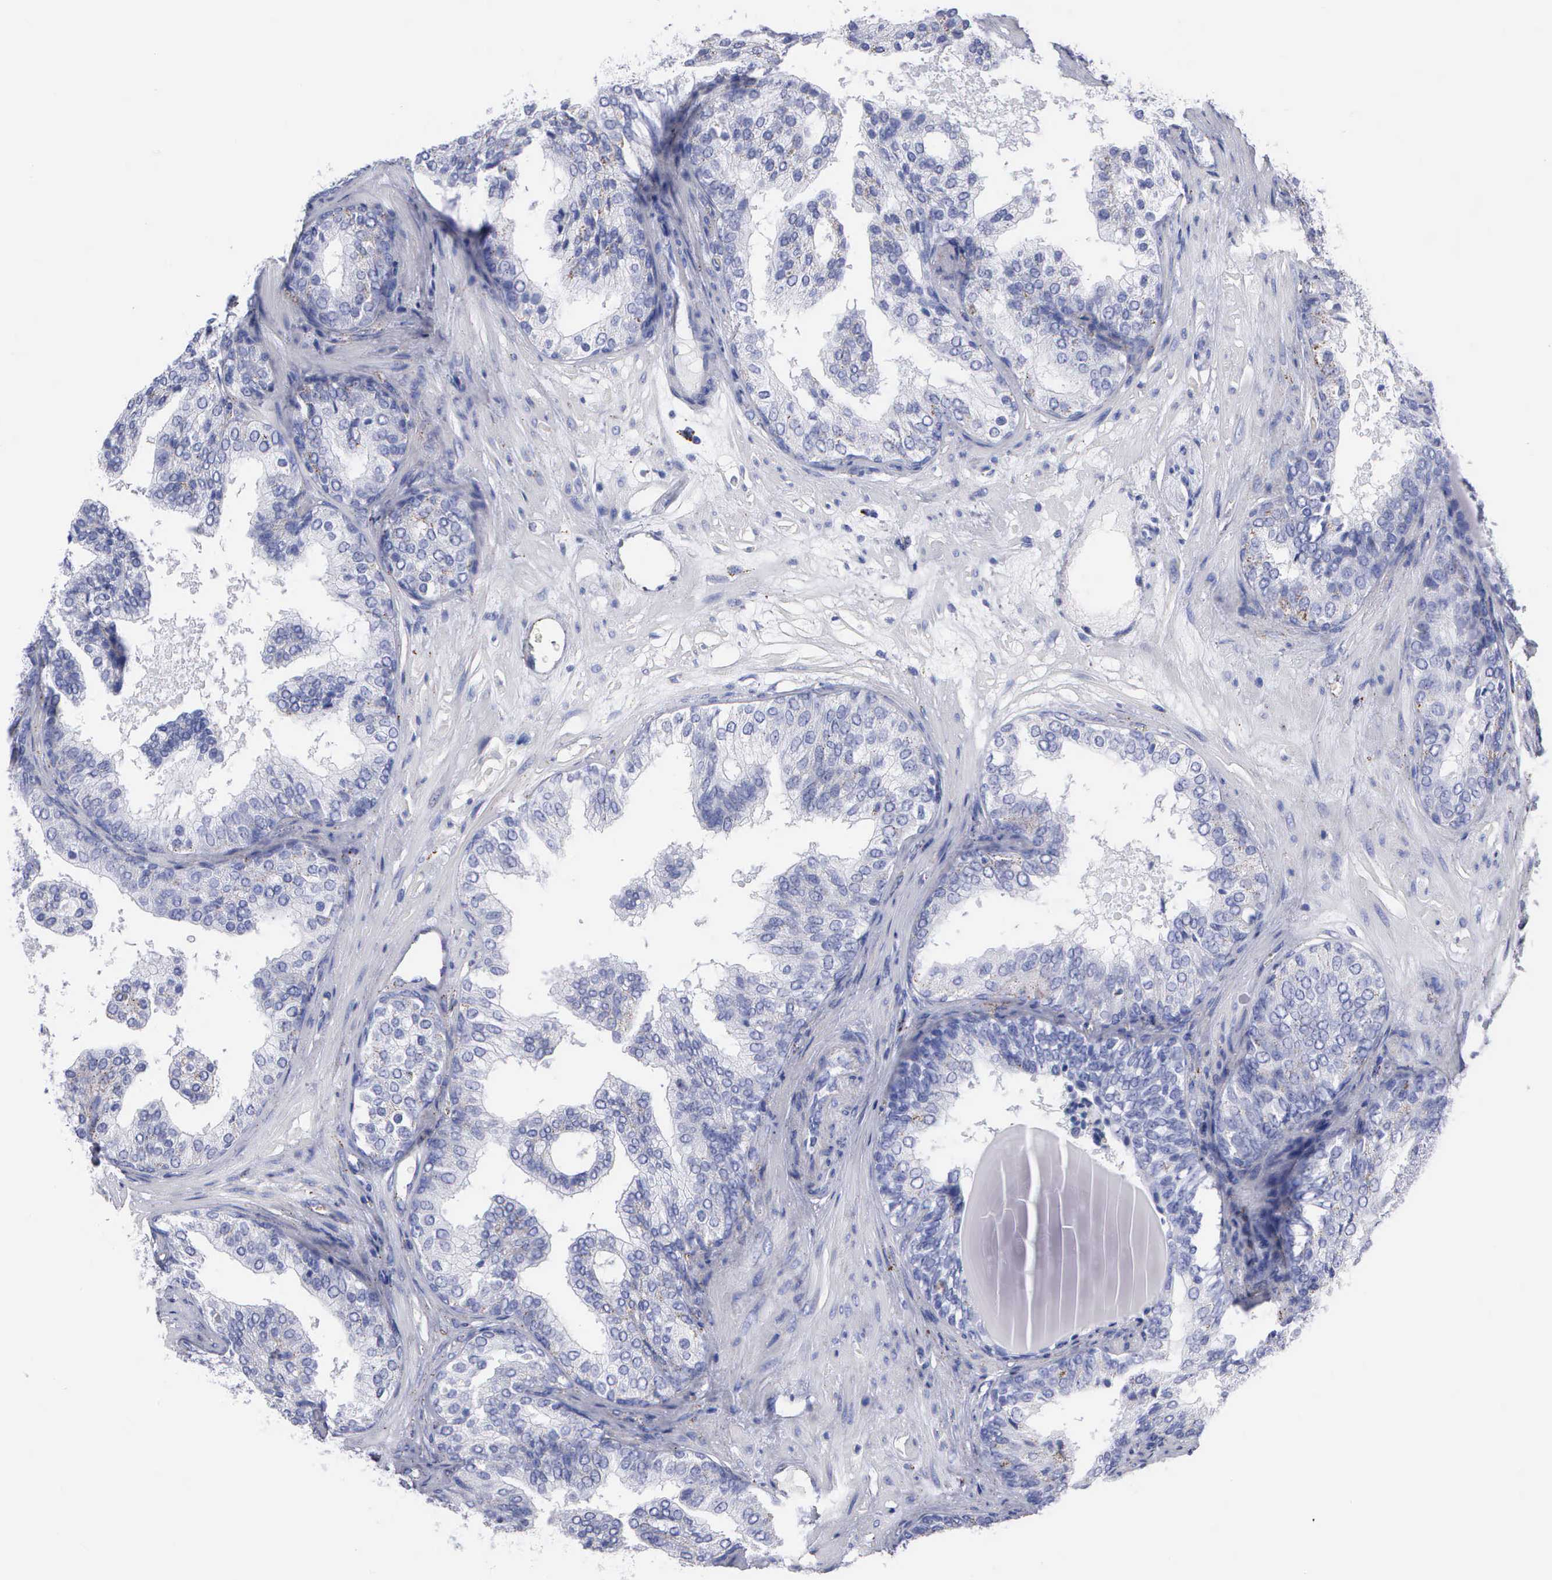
{"staining": {"intensity": "negative", "quantity": "none", "location": "none"}, "tissue": "prostate cancer", "cell_type": "Tumor cells", "image_type": "cancer", "snomed": [{"axis": "morphology", "description": "Adenocarcinoma, Low grade"}, {"axis": "topography", "description": "Prostate"}], "caption": "Immunohistochemical staining of human prostate cancer (adenocarcinoma (low-grade)) exhibits no significant expression in tumor cells.", "gene": "CTSL", "patient": {"sex": "male", "age": 69}}